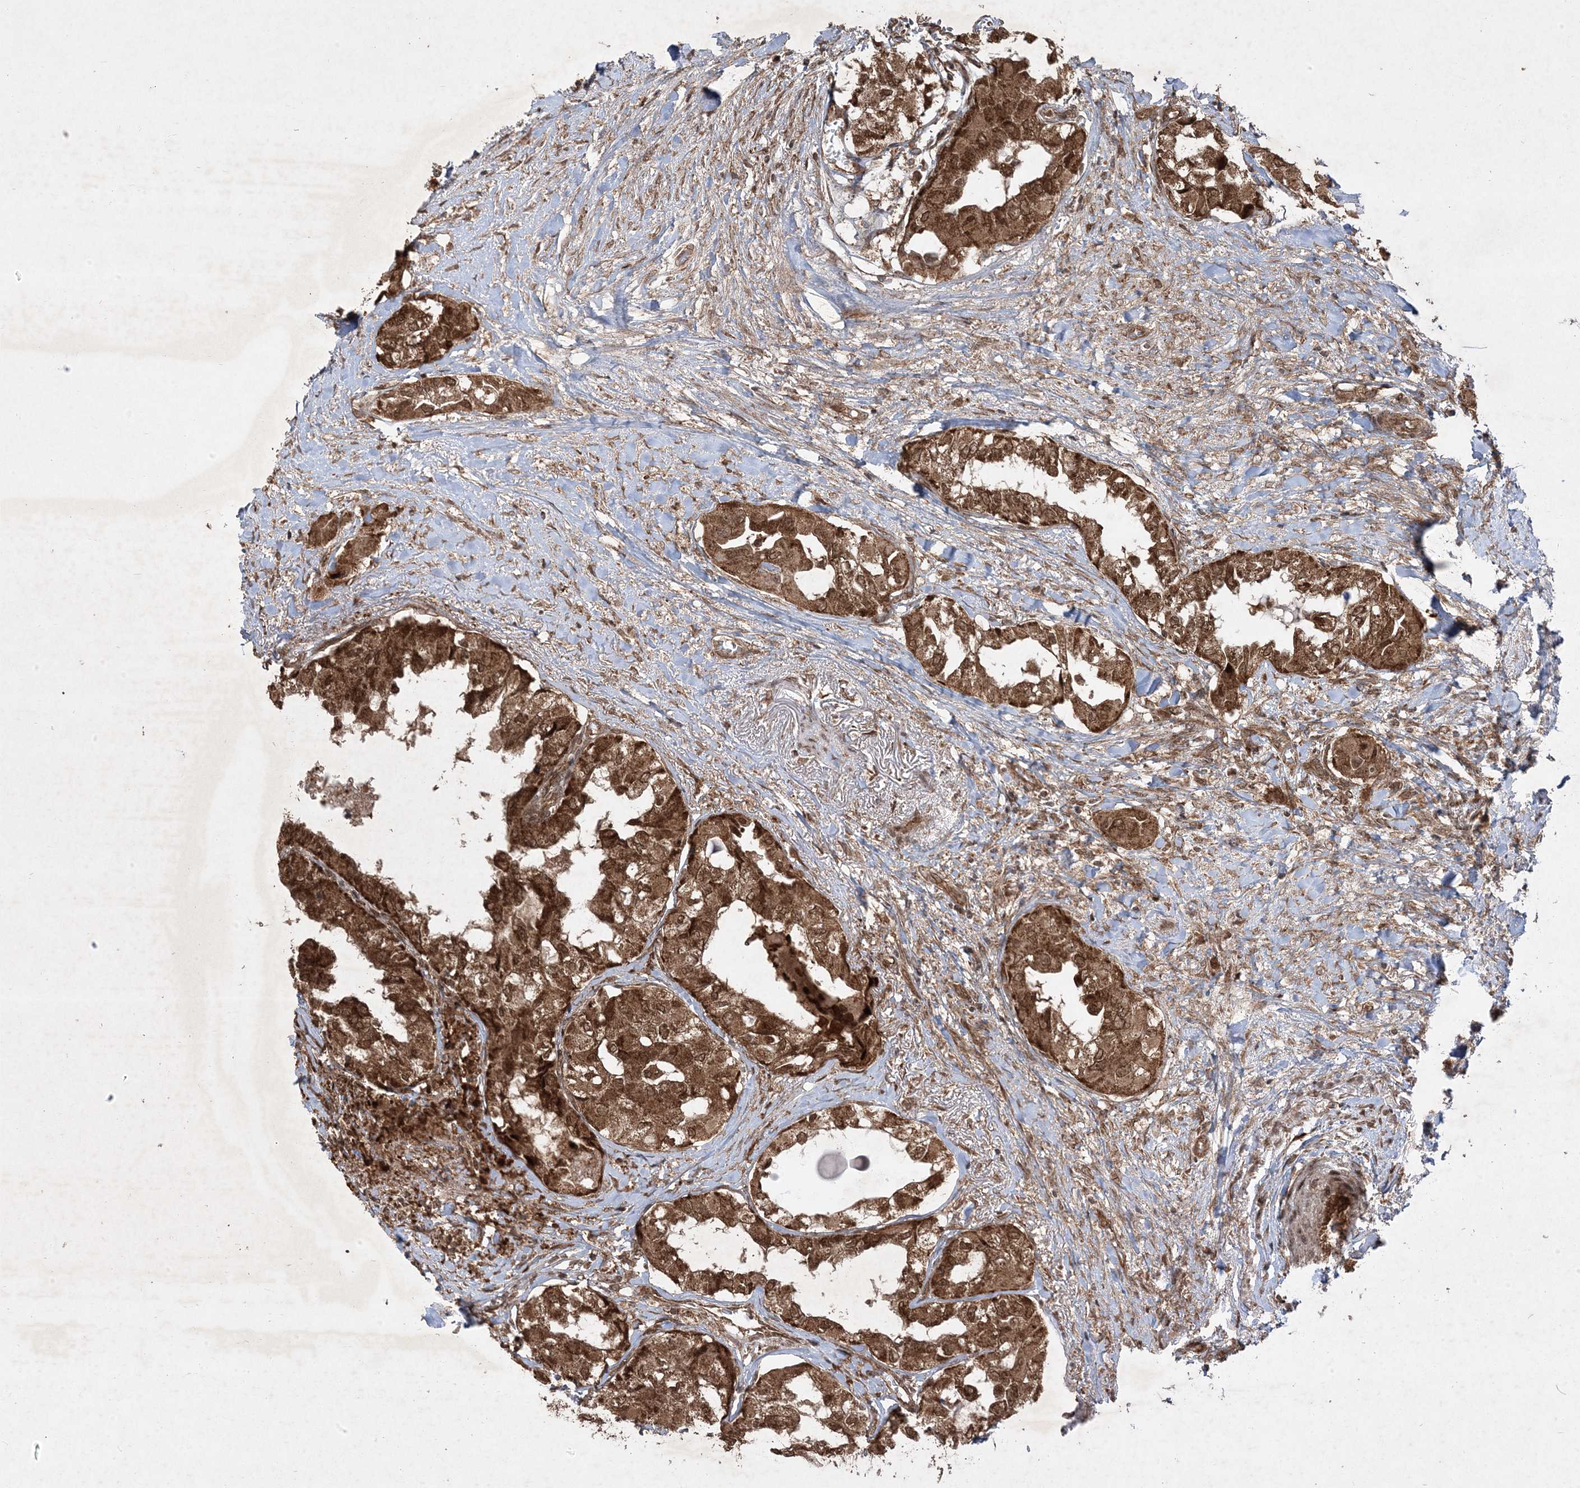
{"staining": {"intensity": "strong", "quantity": ">75%", "location": "cytoplasmic/membranous,nuclear"}, "tissue": "thyroid cancer", "cell_type": "Tumor cells", "image_type": "cancer", "snomed": [{"axis": "morphology", "description": "Papillary adenocarcinoma, NOS"}, {"axis": "topography", "description": "Thyroid gland"}], "caption": "Approximately >75% of tumor cells in thyroid papillary adenocarcinoma show strong cytoplasmic/membranous and nuclear protein staining as visualized by brown immunohistochemical staining.", "gene": "PLEKHM2", "patient": {"sex": "female", "age": 59}}